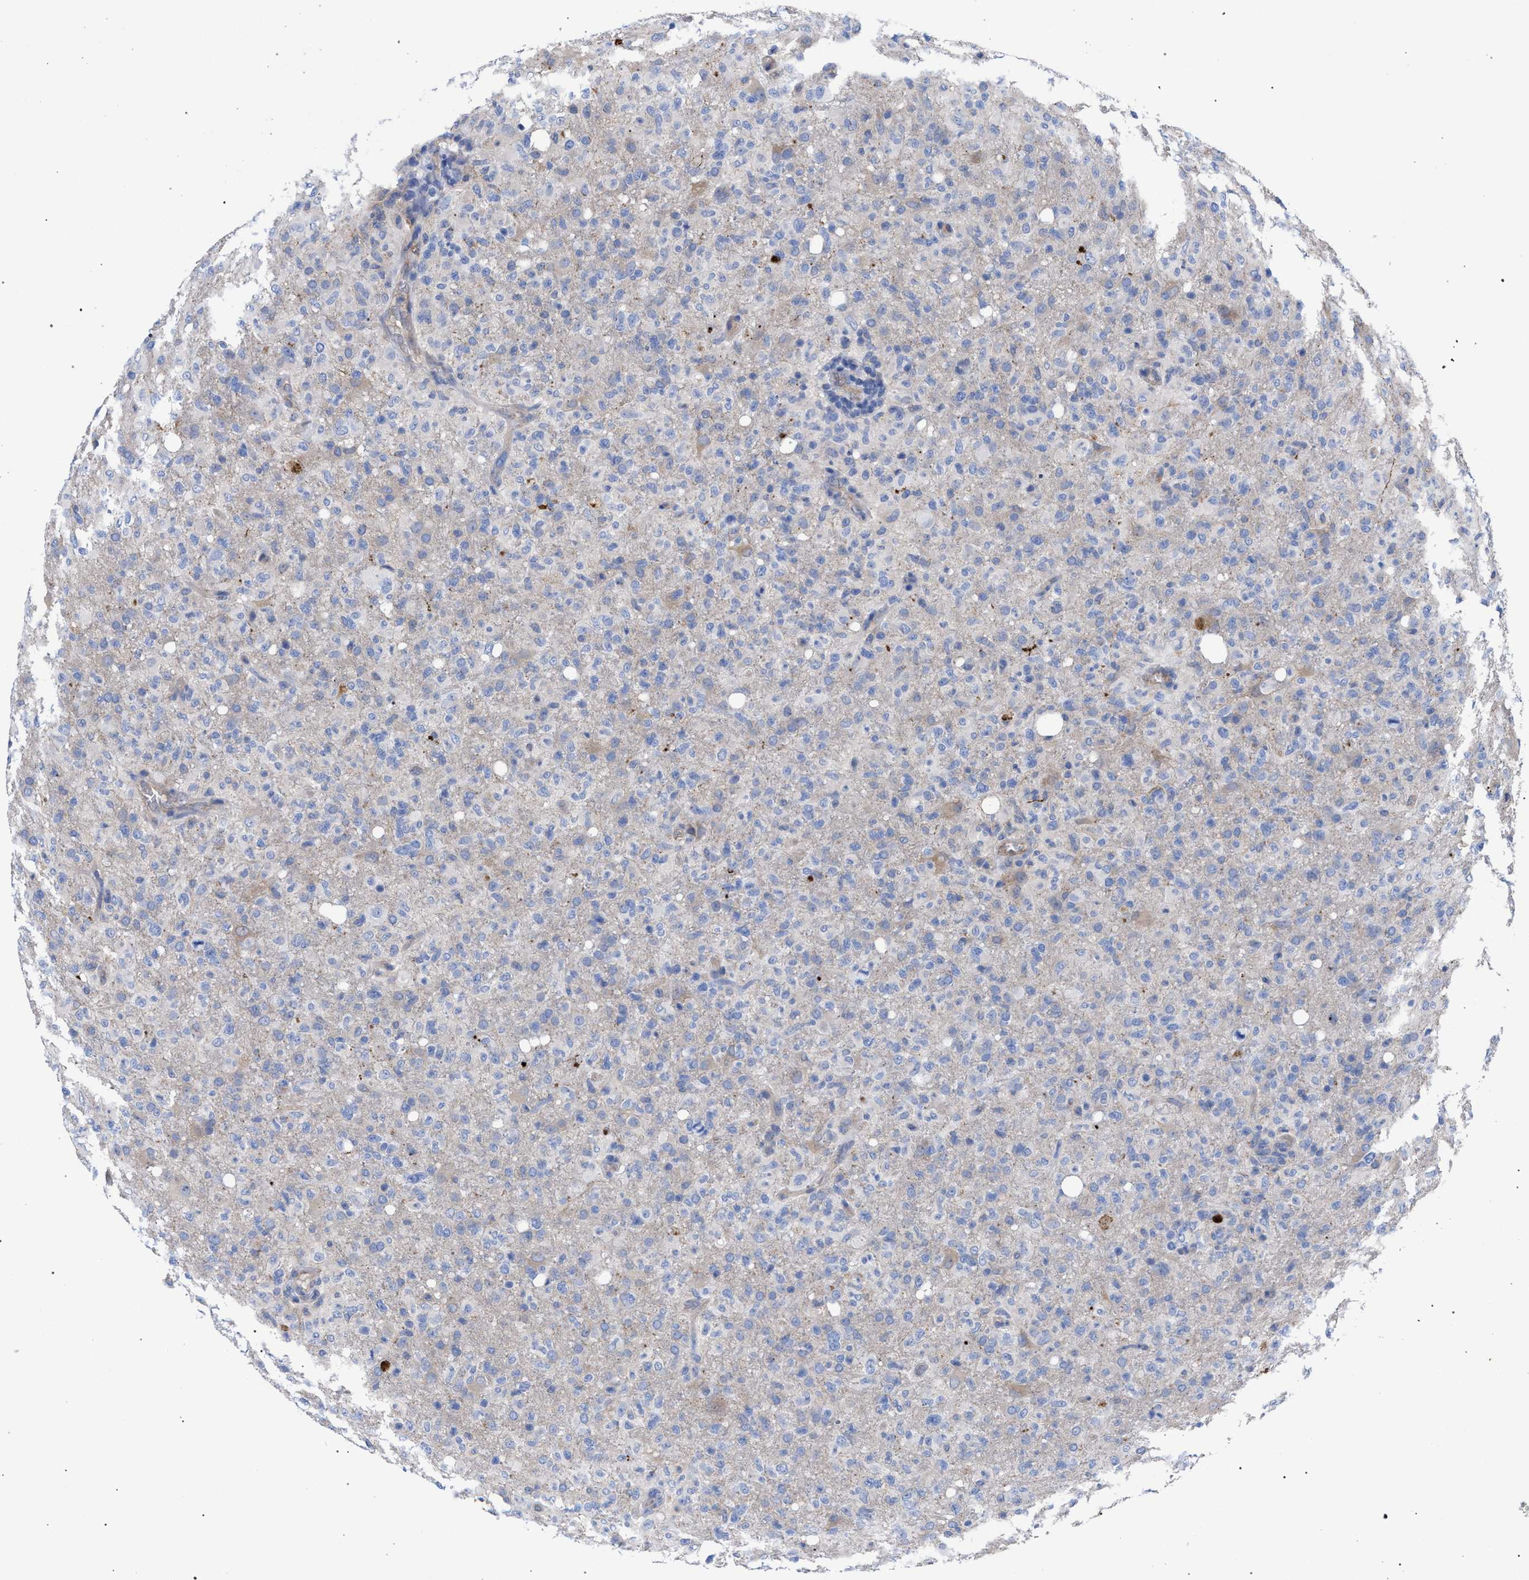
{"staining": {"intensity": "weak", "quantity": "<25%", "location": "cytoplasmic/membranous"}, "tissue": "glioma", "cell_type": "Tumor cells", "image_type": "cancer", "snomed": [{"axis": "morphology", "description": "Glioma, malignant, High grade"}, {"axis": "topography", "description": "Brain"}], "caption": "The IHC micrograph has no significant expression in tumor cells of high-grade glioma (malignant) tissue.", "gene": "GMPR", "patient": {"sex": "female", "age": 57}}